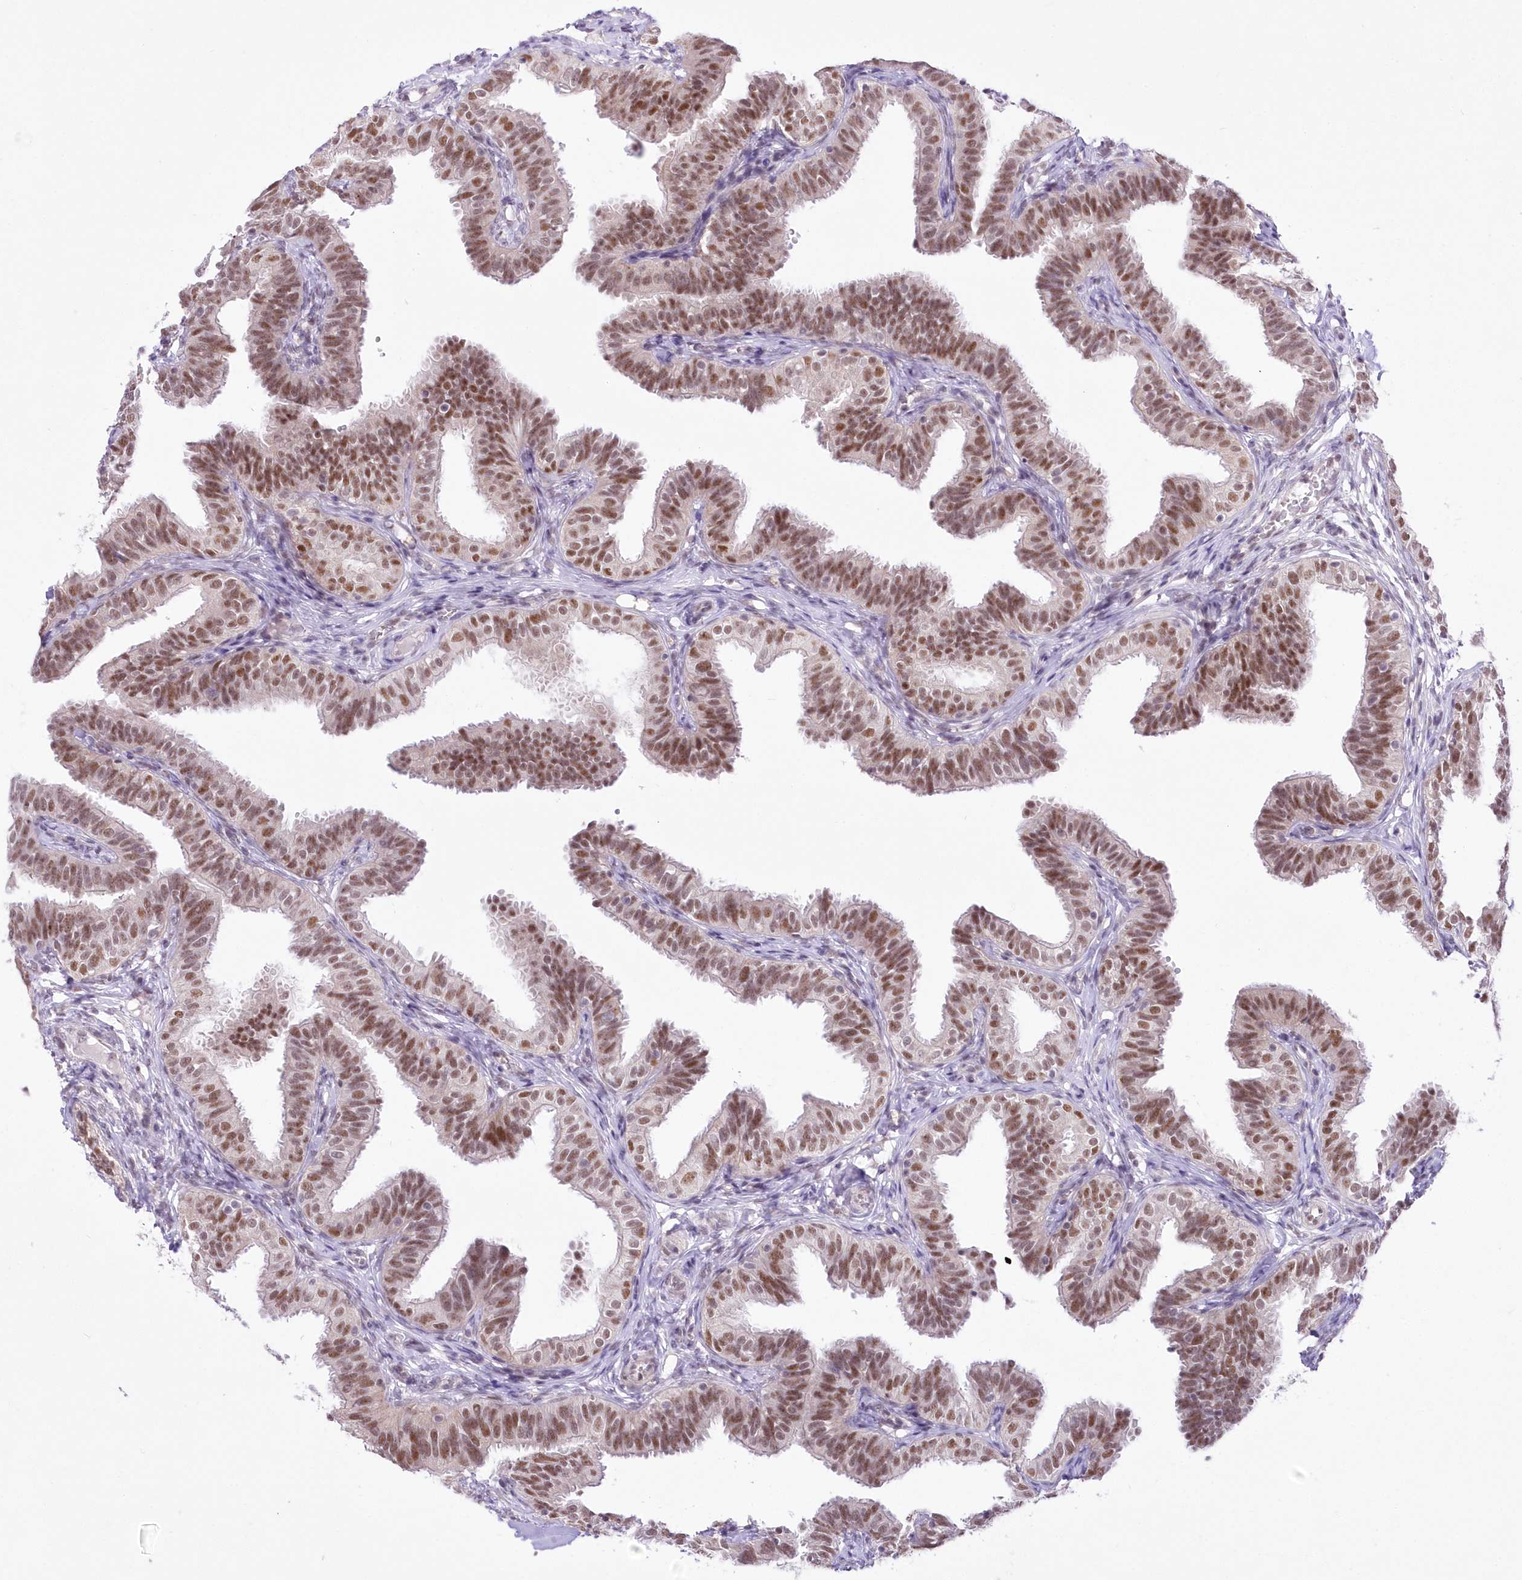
{"staining": {"intensity": "moderate", "quantity": ">75%", "location": "nuclear"}, "tissue": "fallopian tube", "cell_type": "Glandular cells", "image_type": "normal", "snomed": [{"axis": "morphology", "description": "Normal tissue, NOS"}, {"axis": "topography", "description": "Fallopian tube"}], "caption": "Protein expression by IHC shows moderate nuclear positivity in approximately >75% of glandular cells in normal fallopian tube. (brown staining indicates protein expression, while blue staining denotes nuclei).", "gene": "NSUN2", "patient": {"sex": "female", "age": 35}}